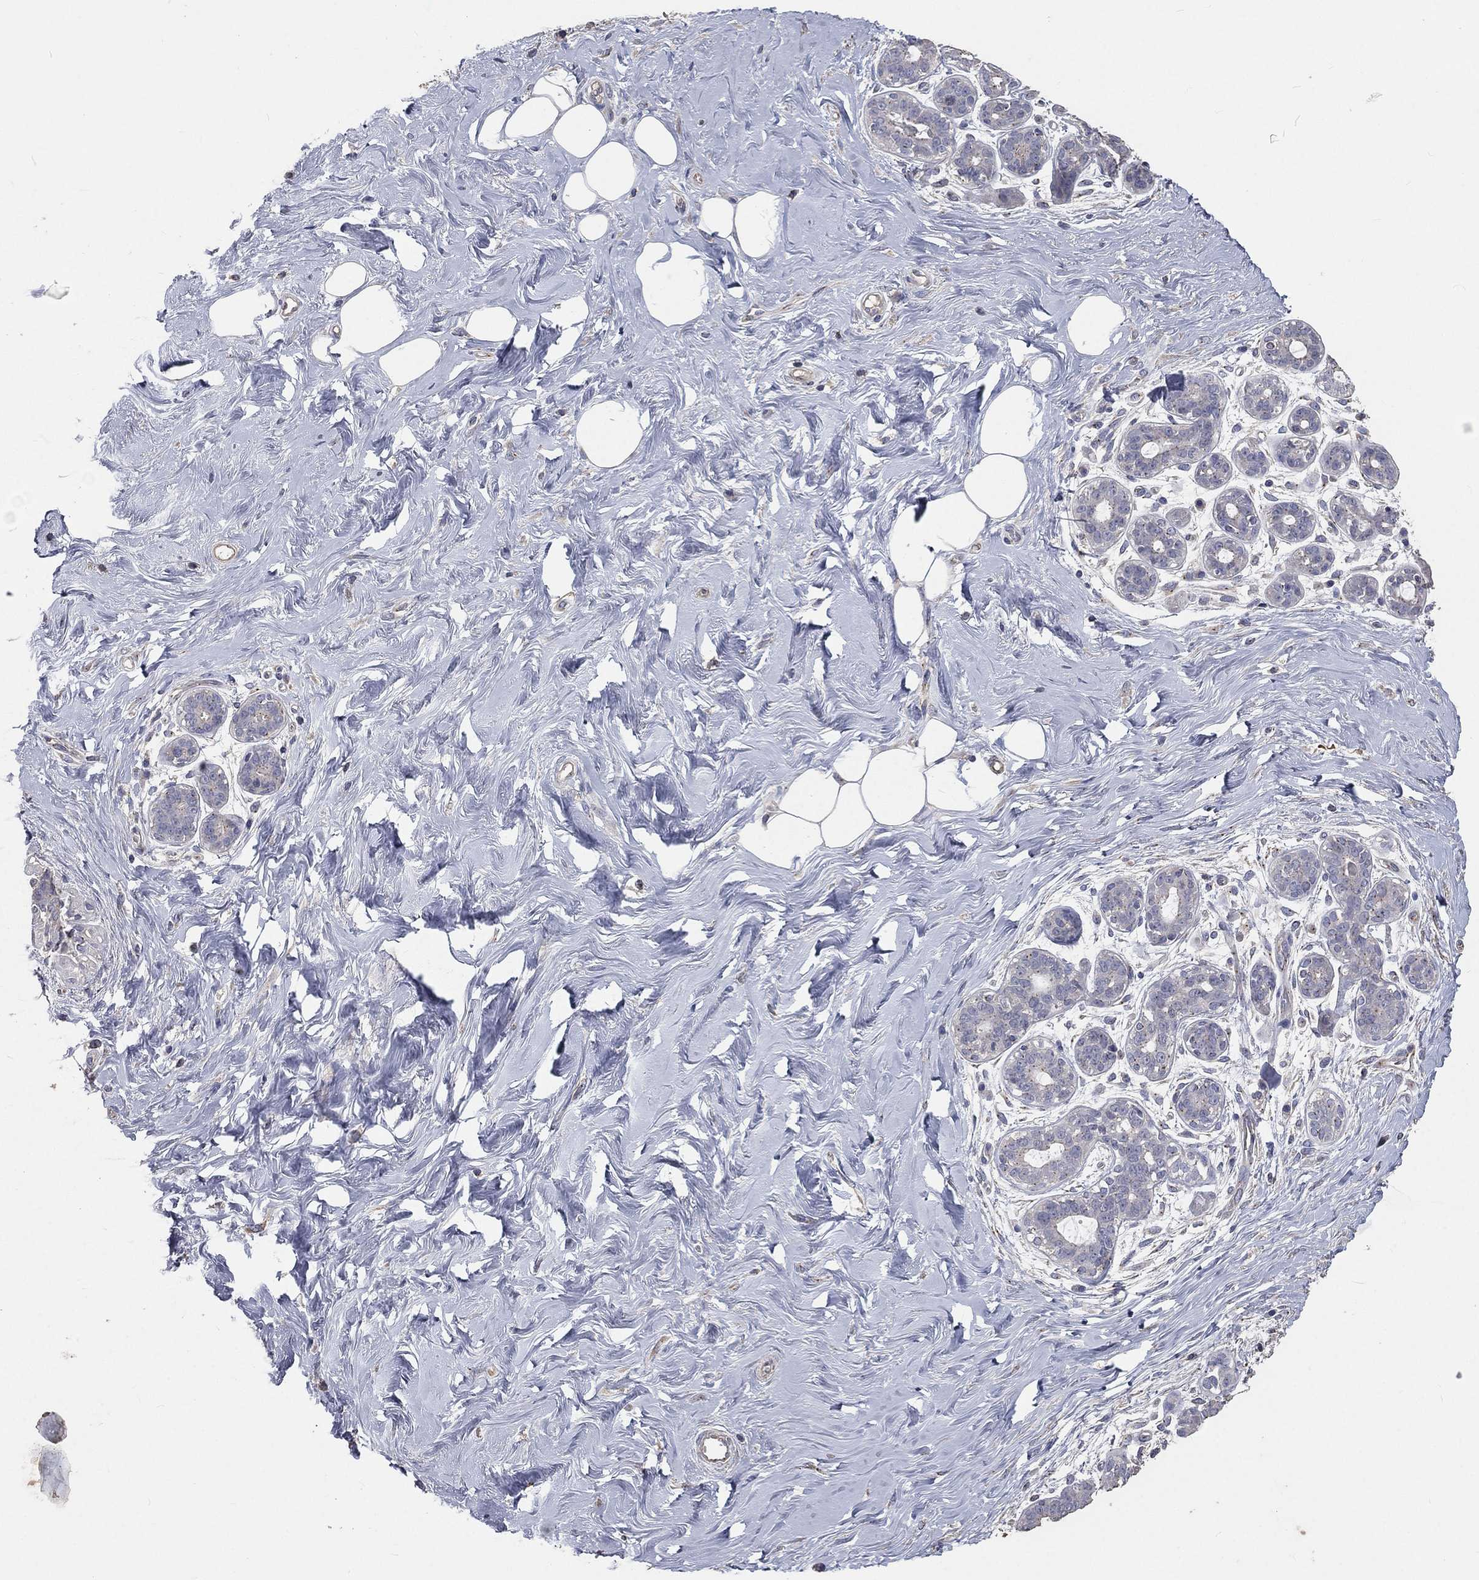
{"staining": {"intensity": "negative", "quantity": "none", "location": "none"}, "tissue": "breast", "cell_type": "Adipocytes", "image_type": "normal", "snomed": [{"axis": "morphology", "description": "Normal tissue, NOS"}, {"axis": "topography", "description": "Breast"}], "caption": "Breast stained for a protein using immunohistochemistry shows no staining adipocytes.", "gene": "CROCC", "patient": {"sex": "female", "age": 43}}